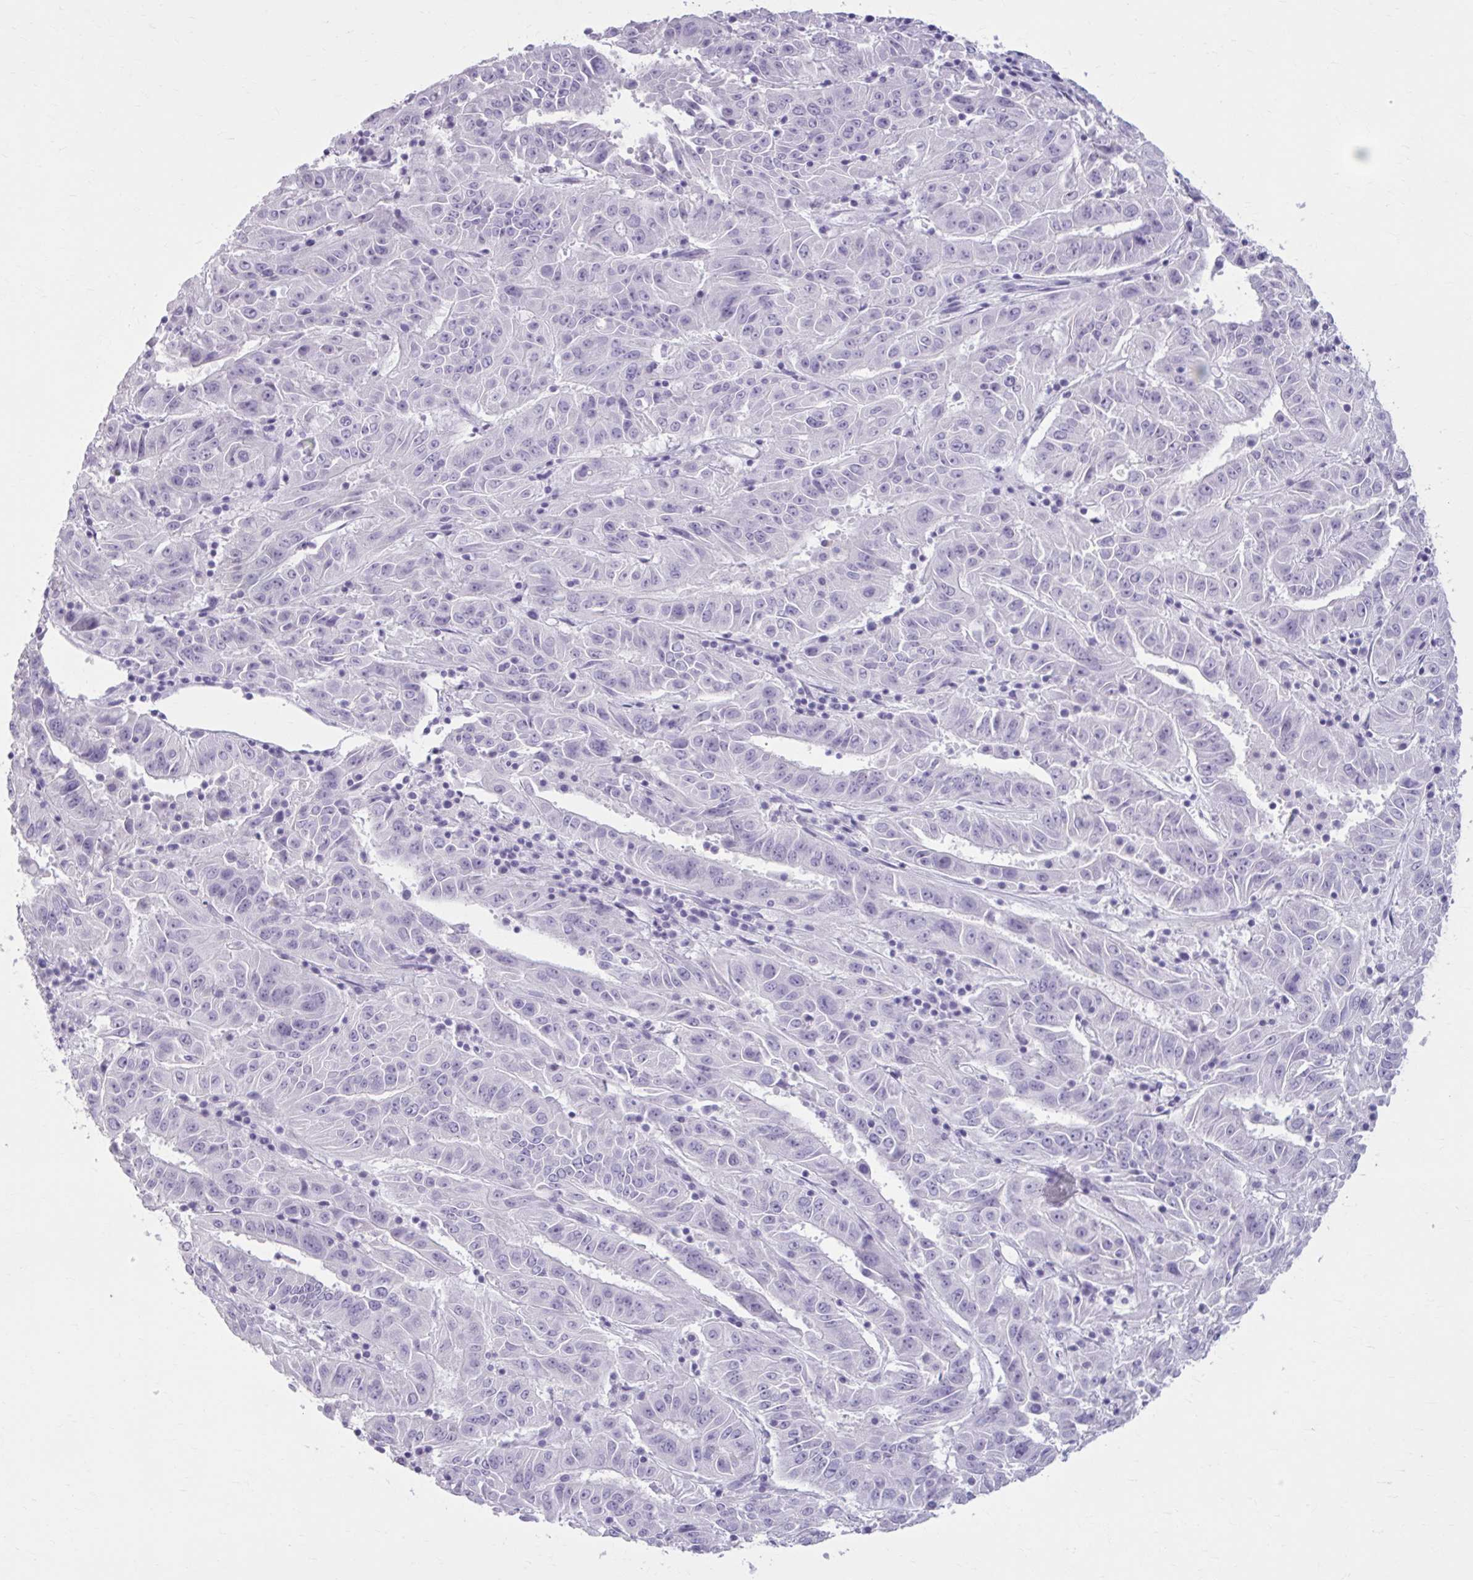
{"staining": {"intensity": "negative", "quantity": "none", "location": "none"}, "tissue": "pancreatic cancer", "cell_type": "Tumor cells", "image_type": "cancer", "snomed": [{"axis": "morphology", "description": "Adenocarcinoma, NOS"}, {"axis": "topography", "description": "Pancreas"}], "caption": "High magnification brightfield microscopy of pancreatic cancer (adenocarcinoma) stained with DAB (brown) and counterstained with hematoxylin (blue): tumor cells show no significant staining. (DAB immunohistochemistry (IHC) with hematoxylin counter stain).", "gene": "OR4B1", "patient": {"sex": "male", "age": 63}}